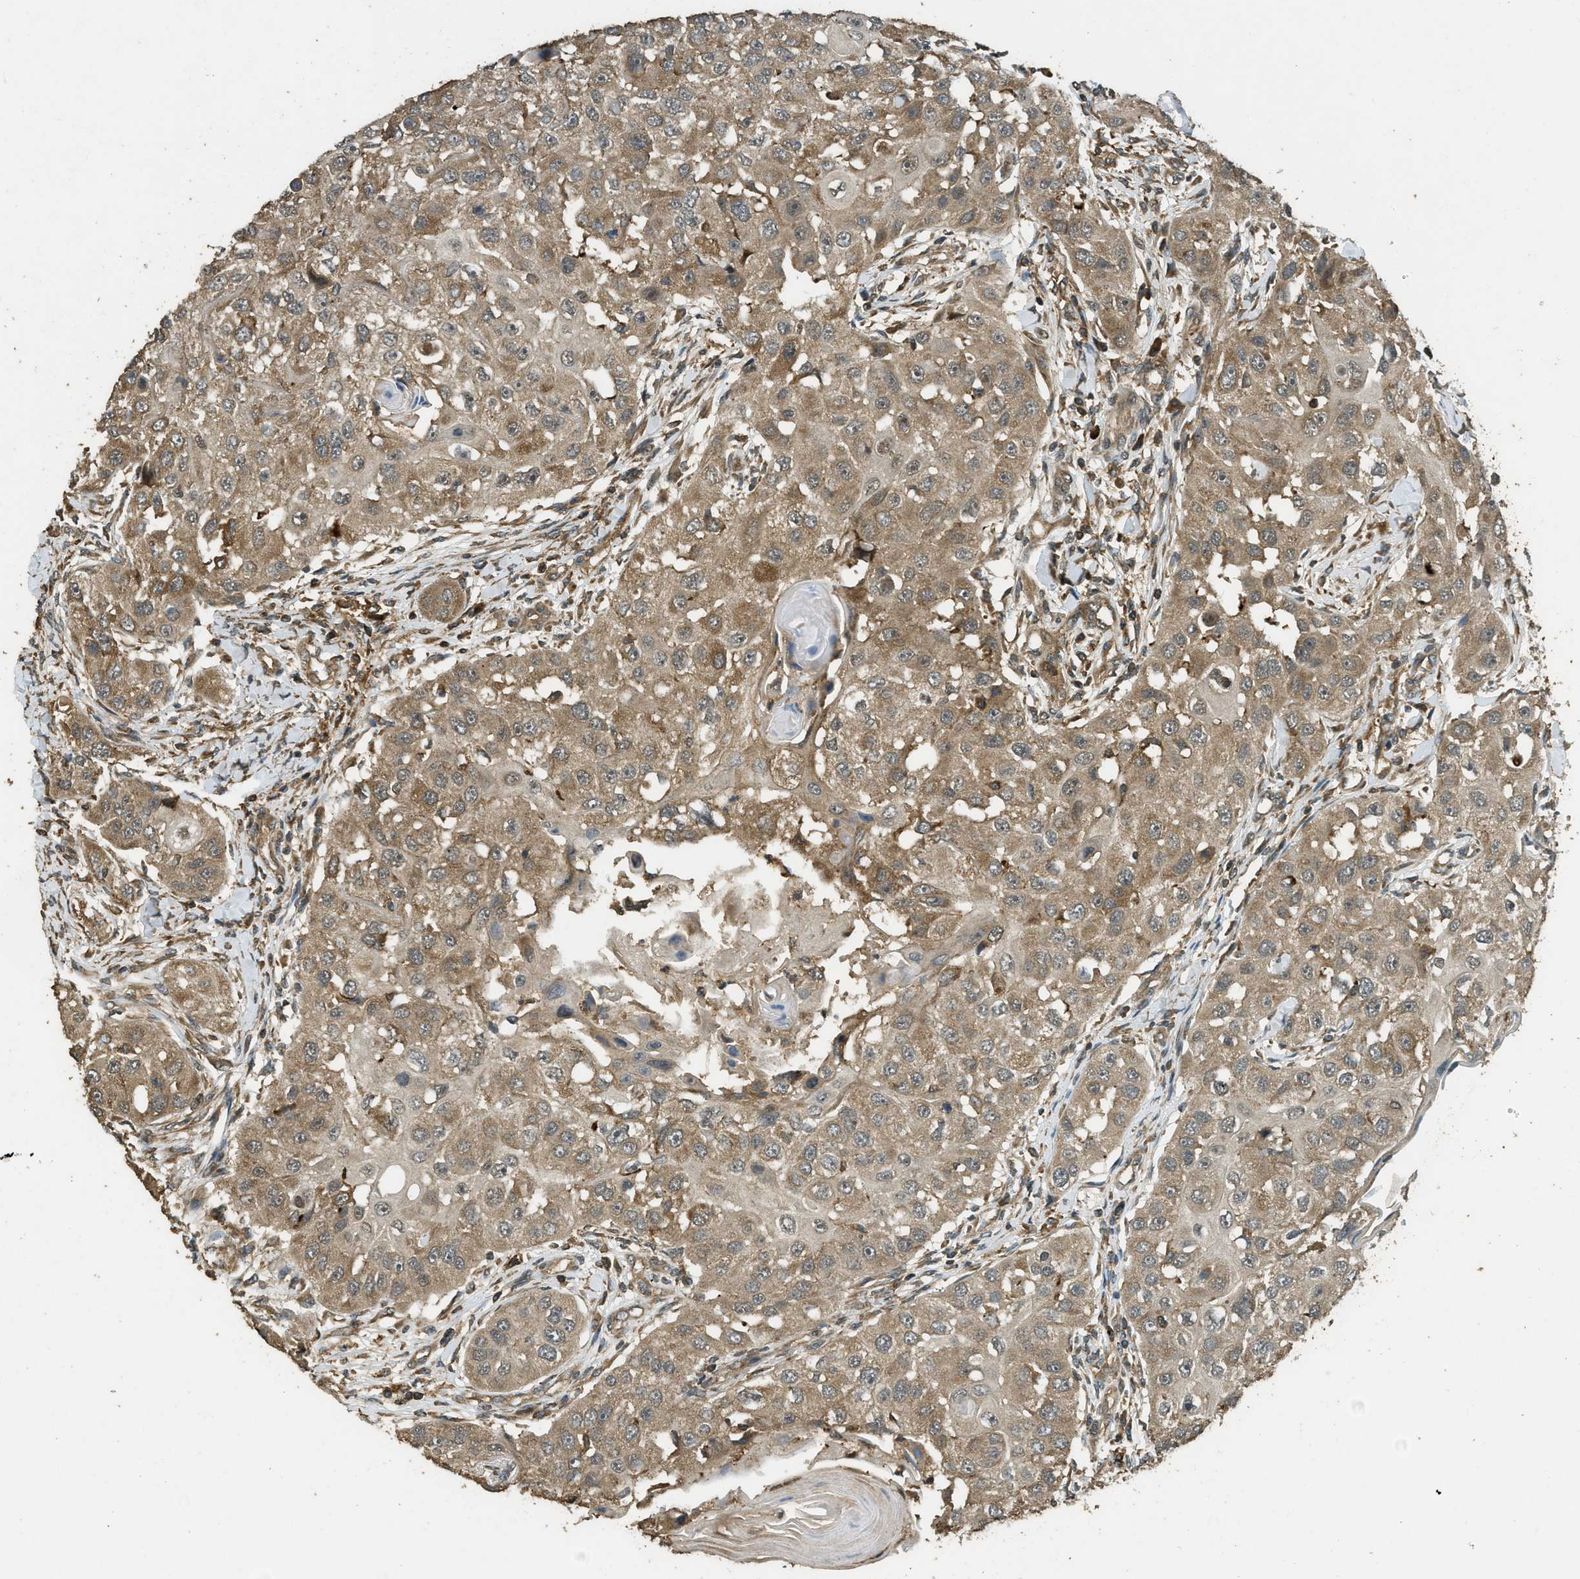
{"staining": {"intensity": "moderate", "quantity": ">75%", "location": "cytoplasmic/membranous"}, "tissue": "head and neck cancer", "cell_type": "Tumor cells", "image_type": "cancer", "snomed": [{"axis": "morphology", "description": "Normal tissue, NOS"}, {"axis": "morphology", "description": "Squamous cell carcinoma, NOS"}, {"axis": "topography", "description": "Skeletal muscle"}, {"axis": "topography", "description": "Head-Neck"}], "caption": "Immunohistochemical staining of human head and neck cancer shows medium levels of moderate cytoplasmic/membranous protein positivity in about >75% of tumor cells.", "gene": "PPP6R3", "patient": {"sex": "male", "age": 51}}